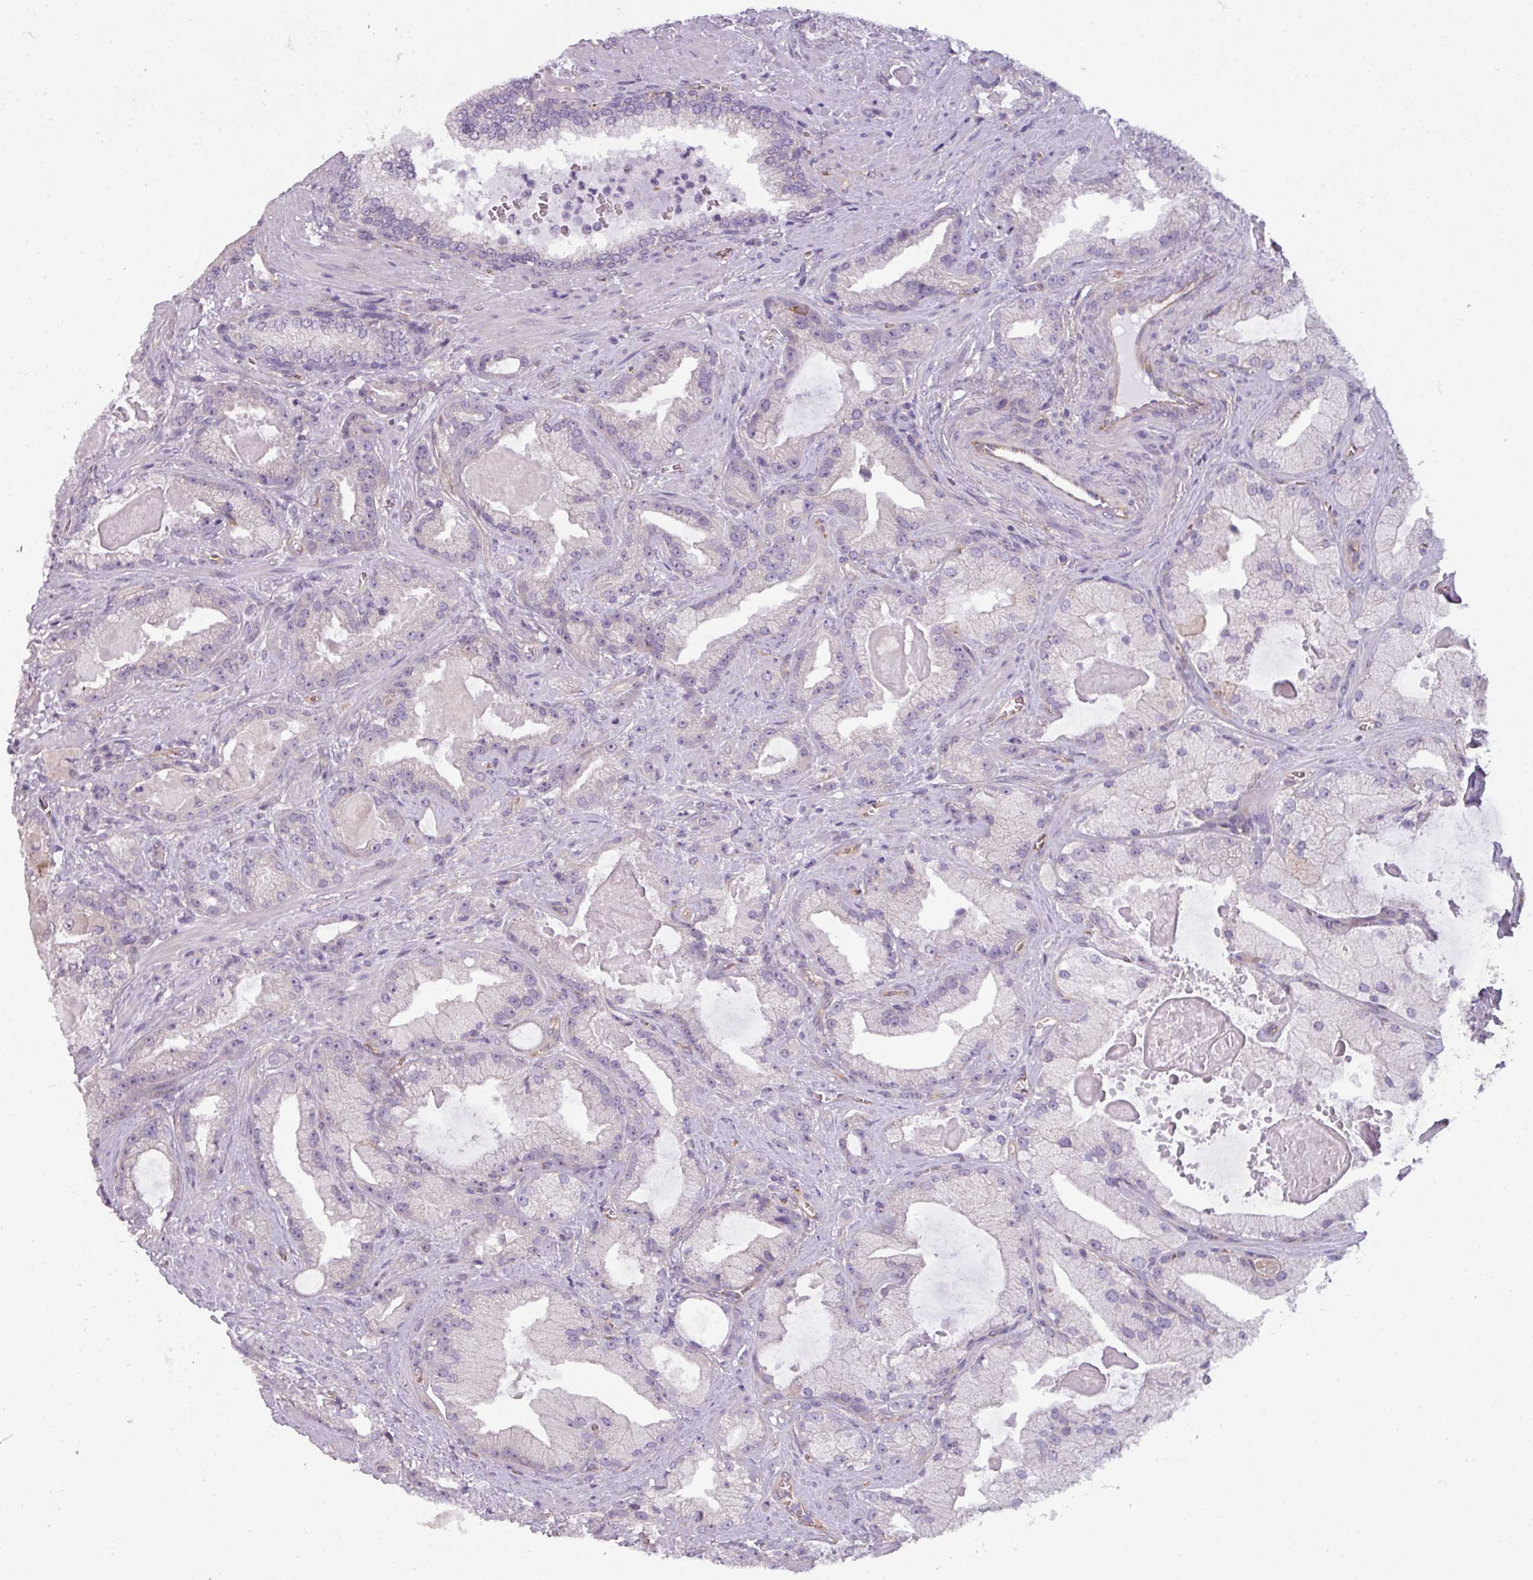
{"staining": {"intensity": "negative", "quantity": "none", "location": "none"}, "tissue": "prostate cancer", "cell_type": "Tumor cells", "image_type": "cancer", "snomed": [{"axis": "morphology", "description": "Adenocarcinoma, High grade"}, {"axis": "topography", "description": "Prostate"}], "caption": "Immunohistochemistry (IHC) of prostate adenocarcinoma (high-grade) exhibits no staining in tumor cells.", "gene": "BUD23", "patient": {"sex": "male", "age": 68}}